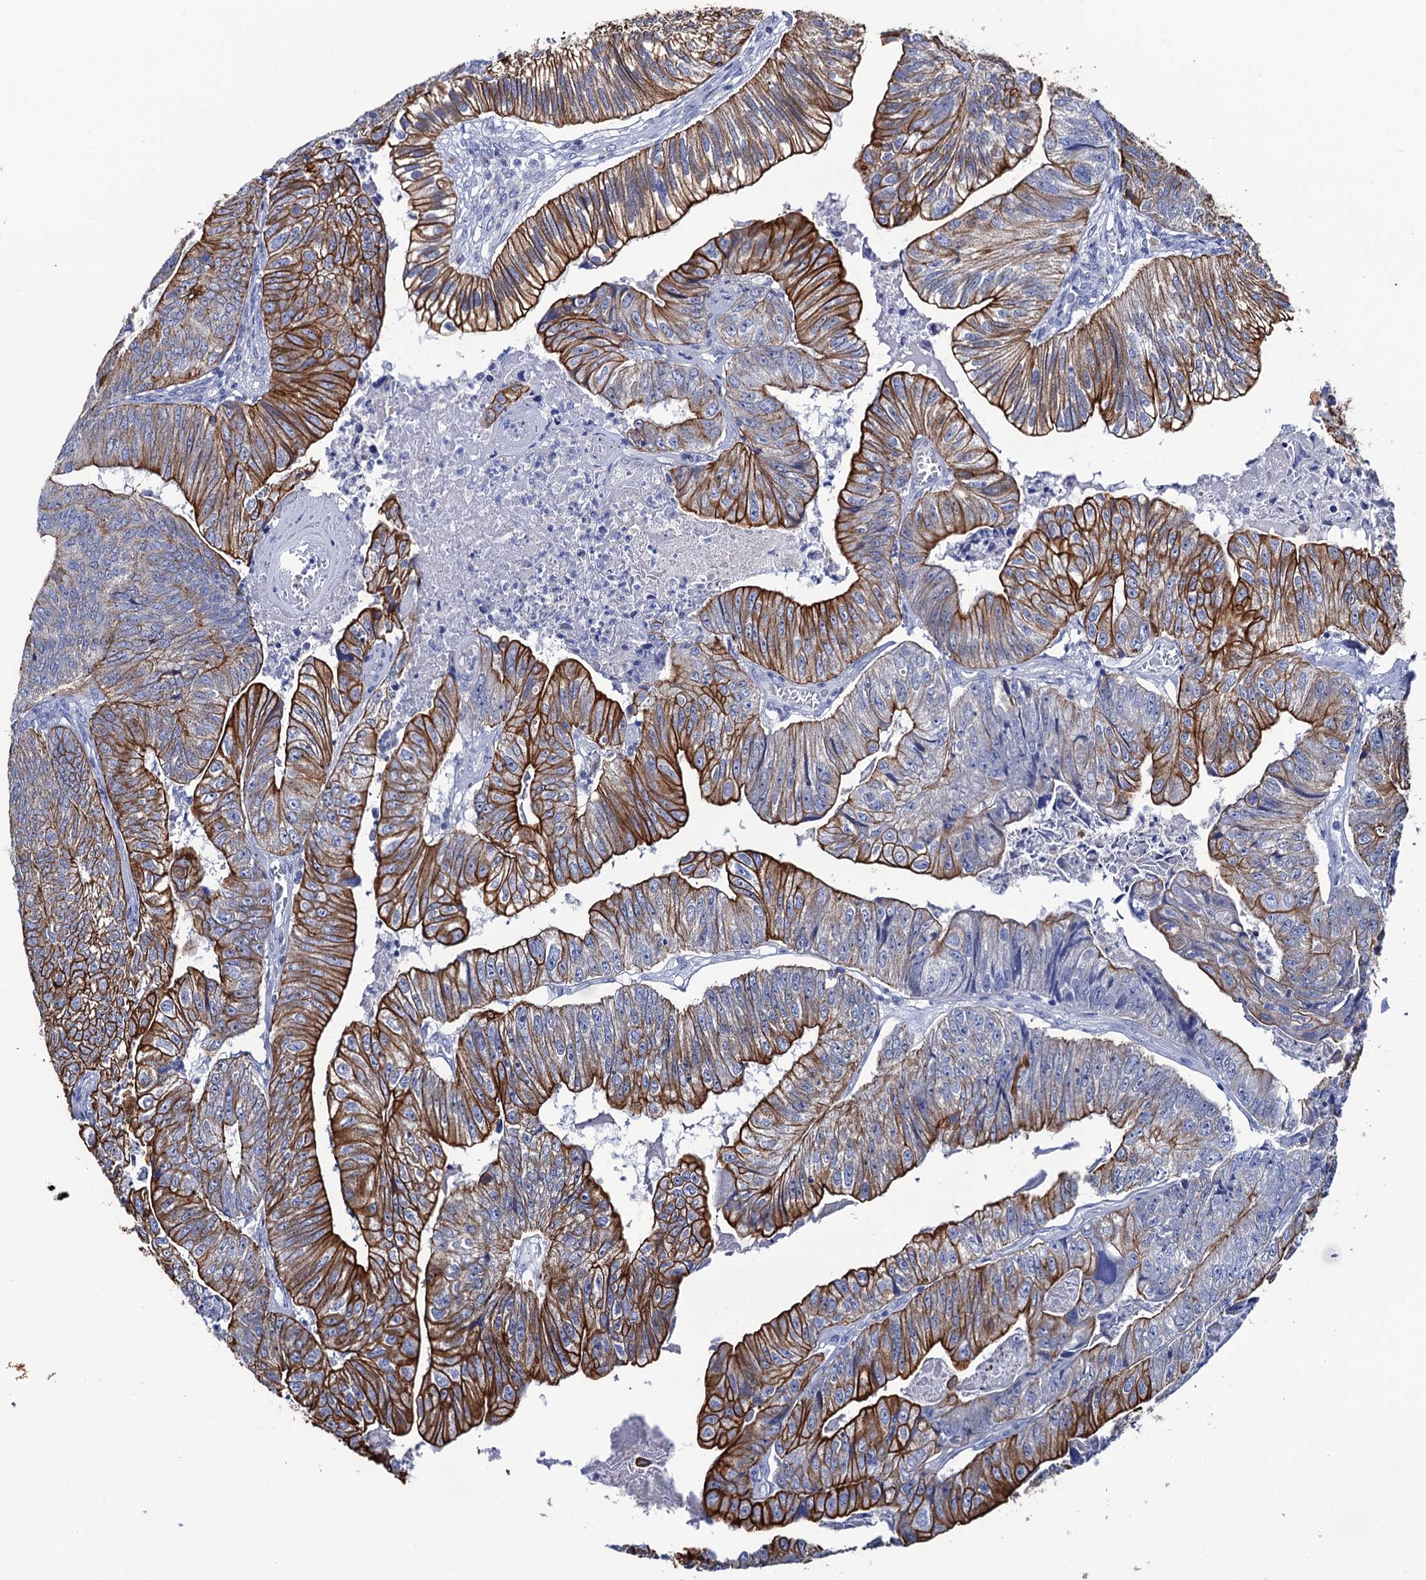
{"staining": {"intensity": "strong", "quantity": ">75%", "location": "cytoplasmic/membranous"}, "tissue": "colorectal cancer", "cell_type": "Tumor cells", "image_type": "cancer", "snomed": [{"axis": "morphology", "description": "Adenocarcinoma, NOS"}, {"axis": "topography", "description": "Colon"}], "caption": "A brown stain labels strong cytoplasmic/membranous expression of a protein in adenocarcinoma (colorectal) tumor cells. (brown staining indicates protein expression, while blue staining denotes nuclei).", "gene": "RAB3IP", "patient": {"sex": "female", "age": 67}}